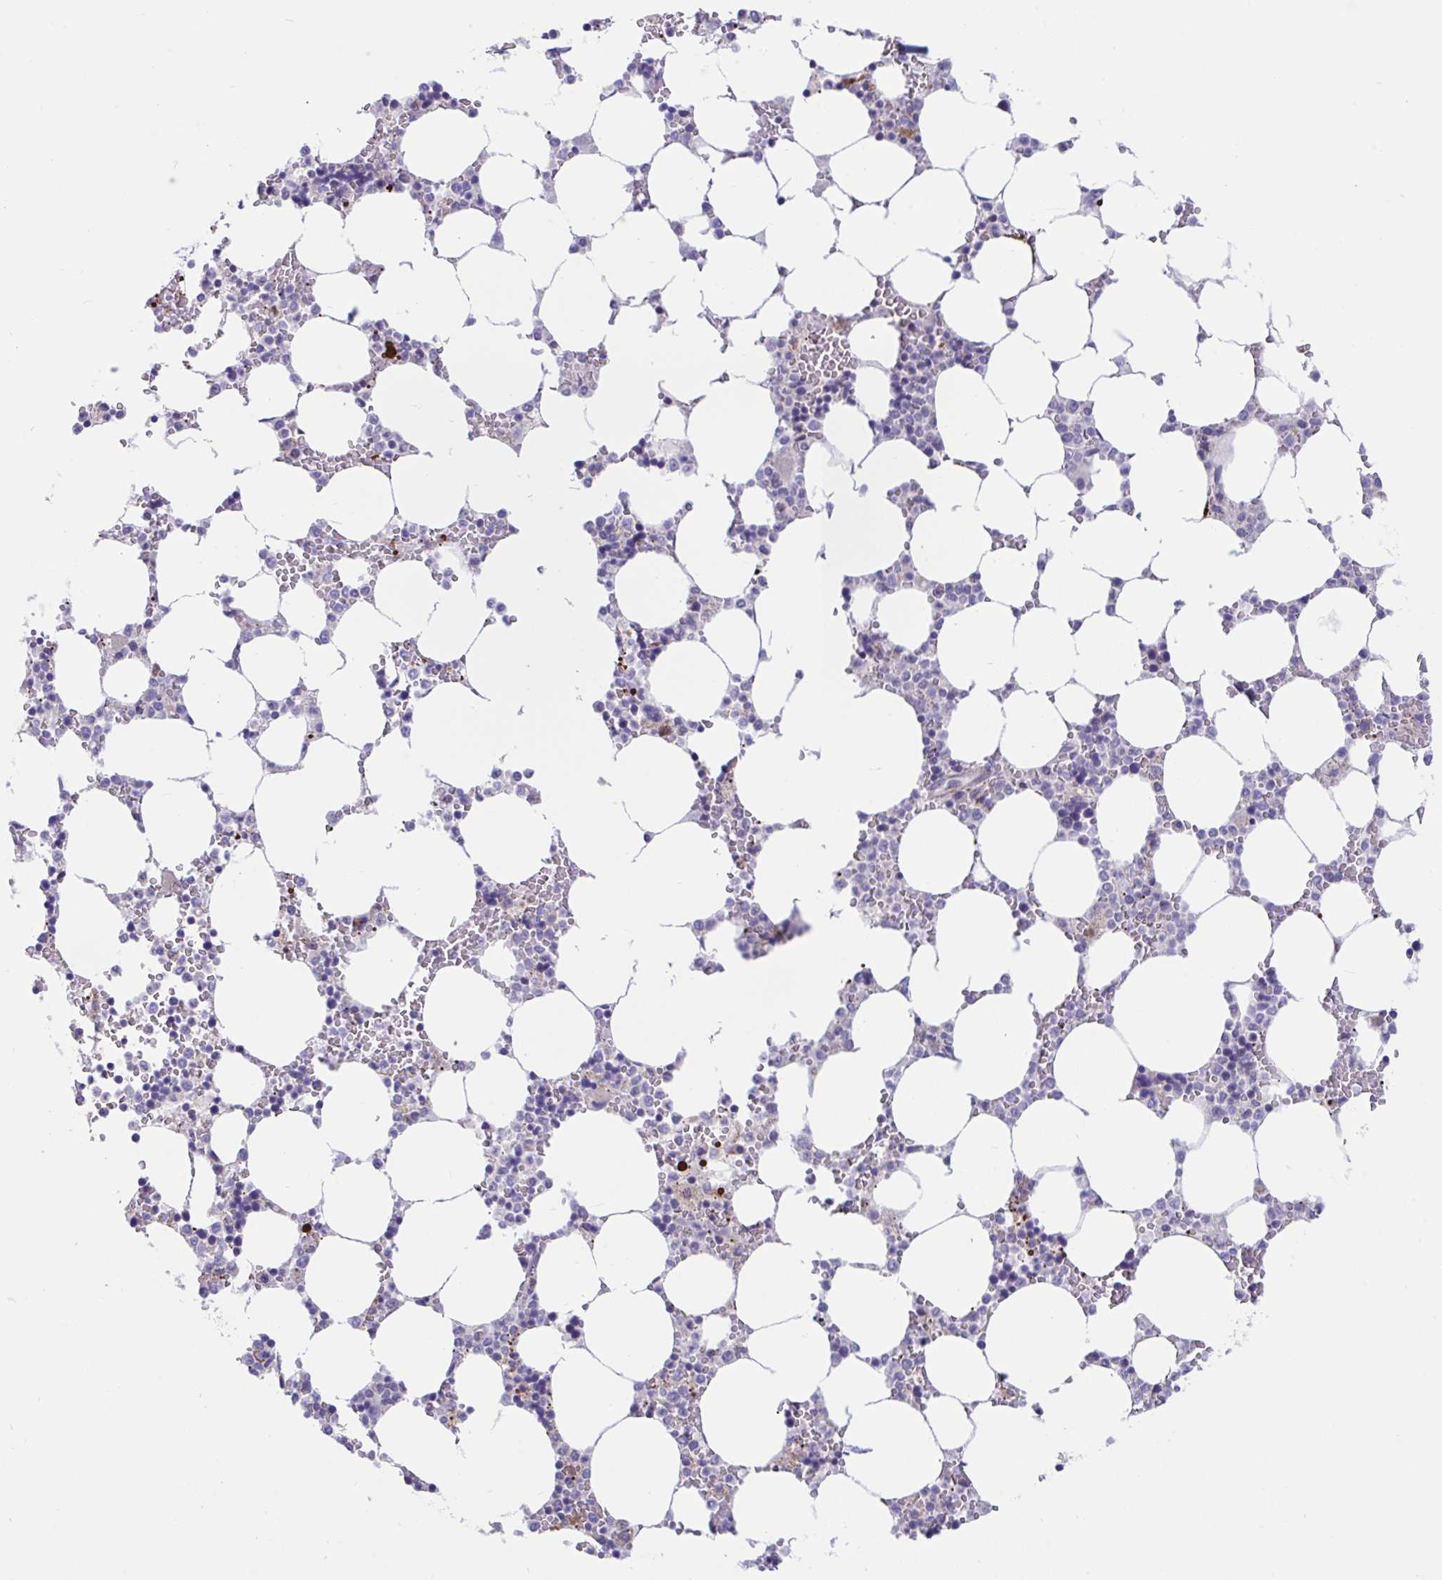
{"staining": {"intensity": "strong", "quantity": "<25%", "location": "cytoplasmic/membranous"}, "tissue": "bone marrow", "cell_type": "Hematopoietic cells", "image_type": "normal", "snomed": [{"axis": "morphology", "description": "Normal tissue, NOS"}, {"axis": "topography", "description": "Bone marrow"}], "caption": "IHC histopathology image of unremarkable human bone marrow stained for a protein (brown), which reveals medium levels of strong cytoplasmic/membranous staining in approximately <25% of hematopoietic cells.", "gene": "DTX3", "patient": {"sex": "male", "age": 64}}